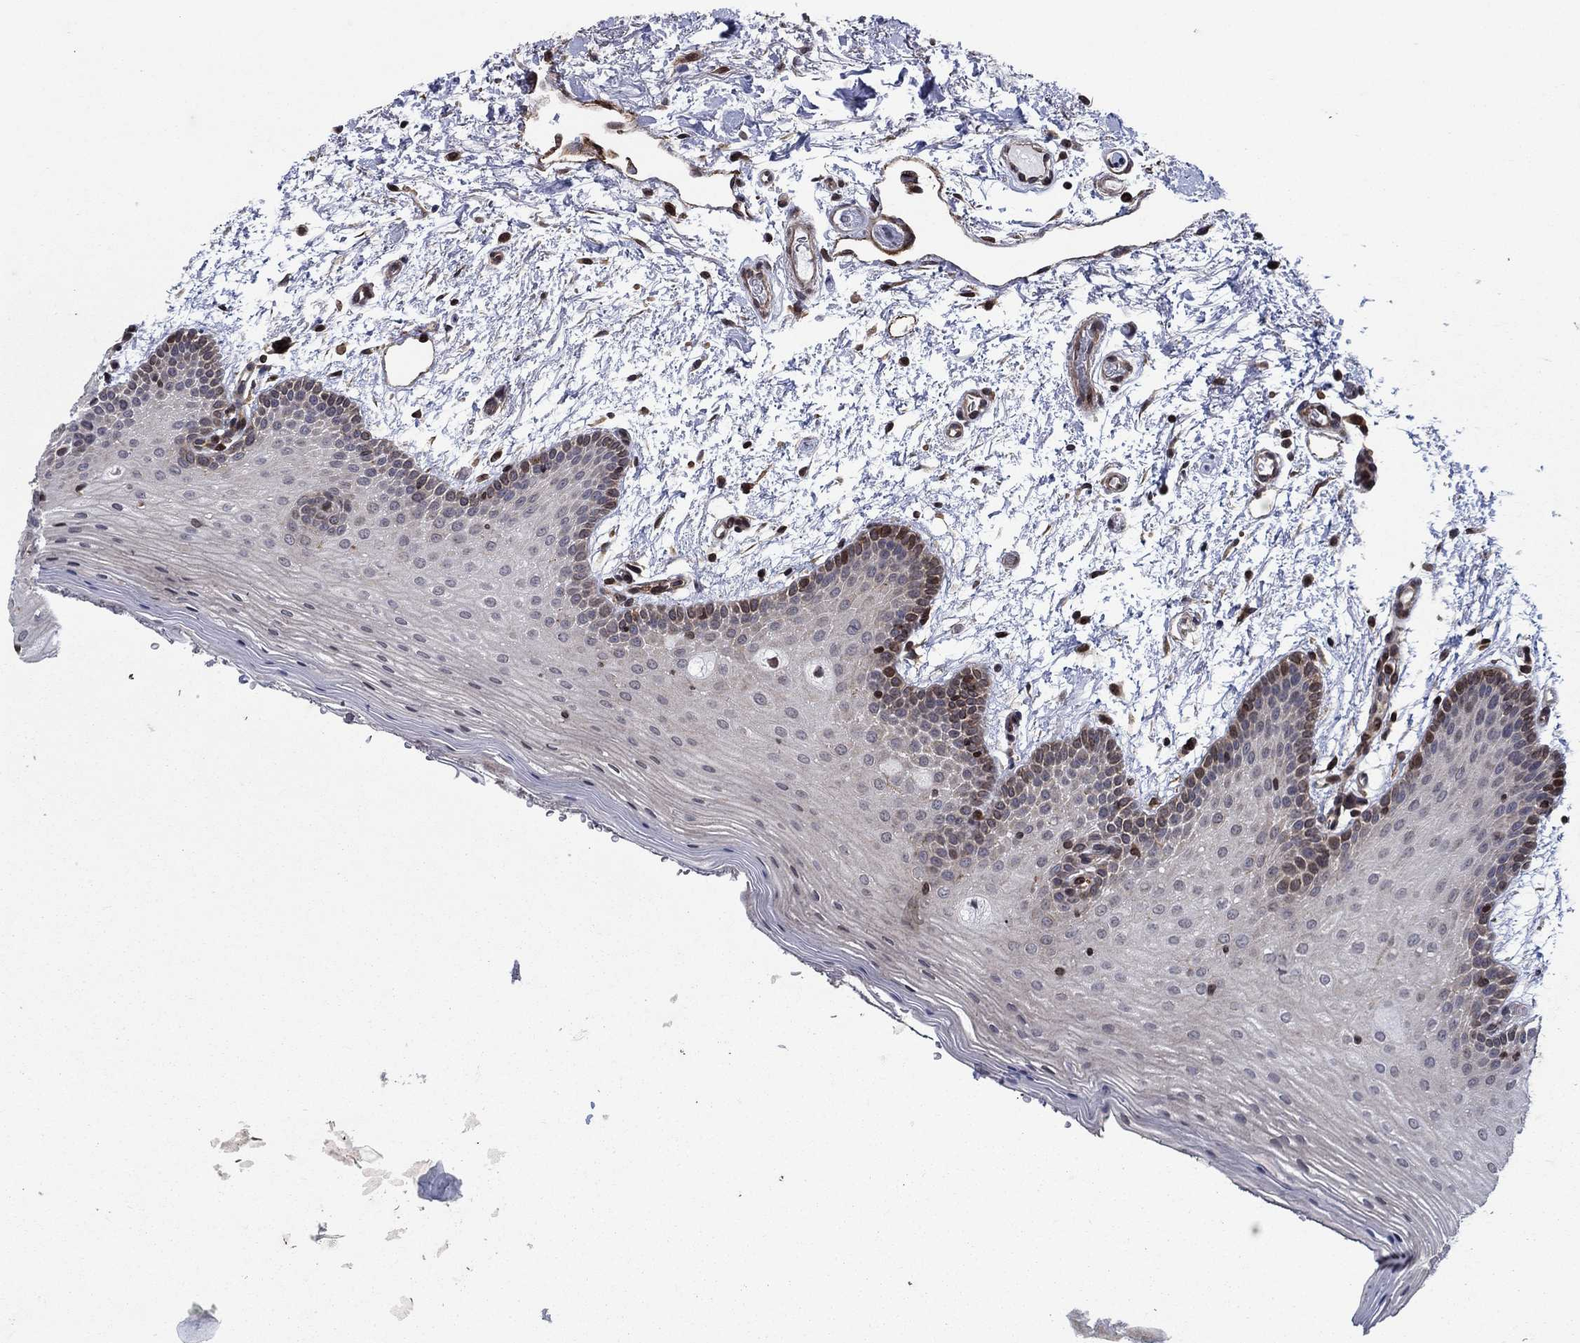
{"staining": {"intensity": "moderate", "quantity": "<25%", "location": "cytoplasmic/membranous"}, "tissue": "oral mucosa", "cell_type": "Squamous epithelial cells", "image_type": "normal", "snomed": [{"axis": "morphology", "description": "Normal tissue, NOS"}, {"axis": "topography", "description": "Oral tissue"}, {"axis": "topography", "description": "Tounge, NOS"}], "caption": "IHC micrograph of benign oral mucosa: oral mucosa stained using IHC demonstrates low levels of moderate protein expression localized specifically in the cytoplasmic/membranous of squamous epithelial cells, appearing as a cytoplasmic/membranous brown color.", "gene": "DHRS7", "patient": {"sex": "female", "age": 86}}